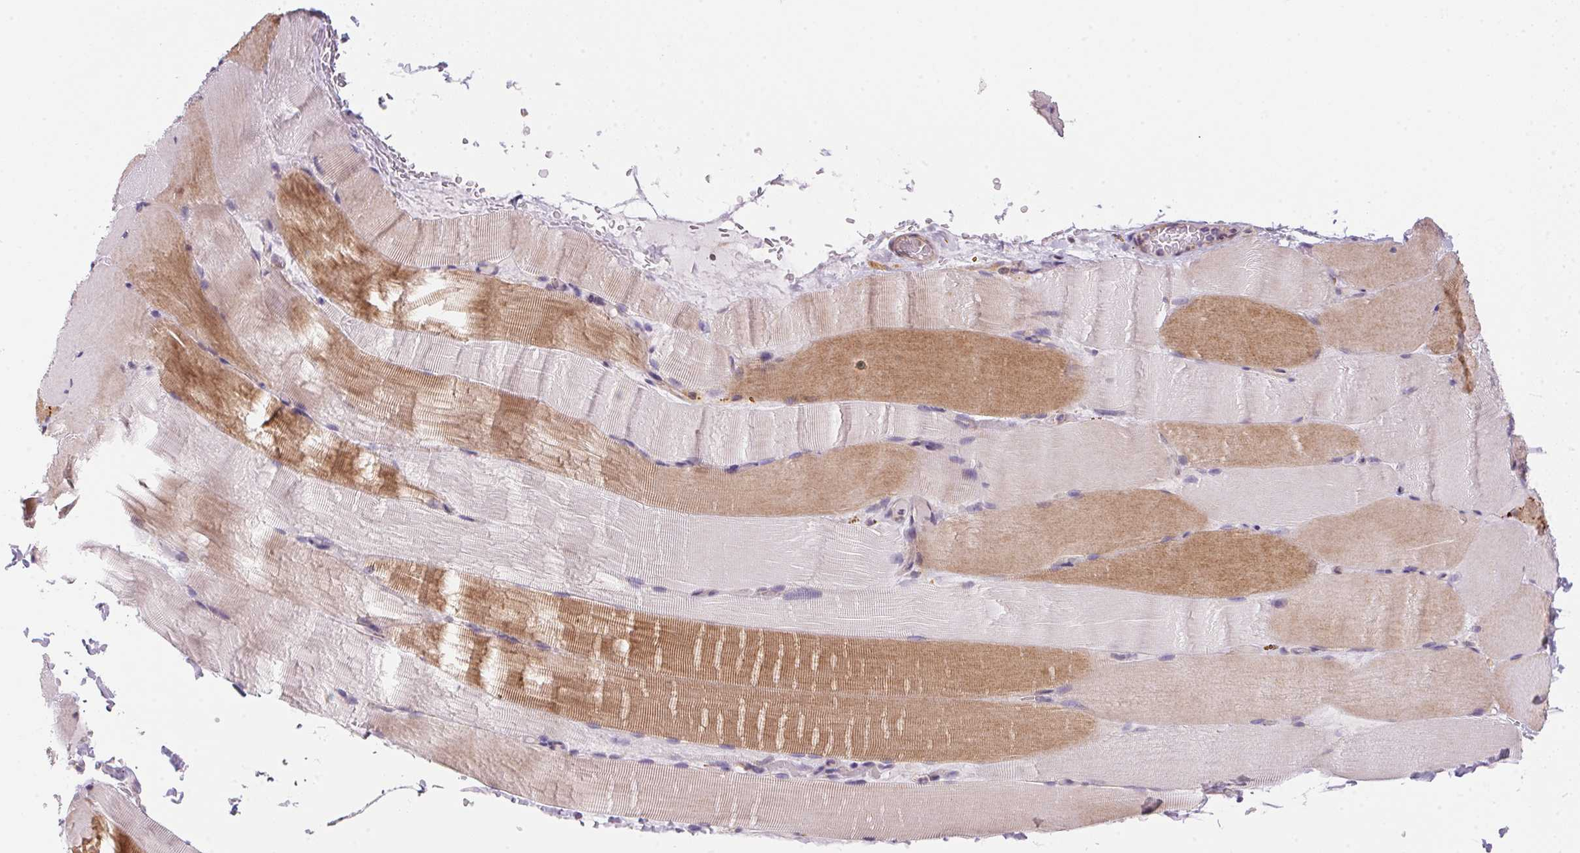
{"staining": {"intensity": "moderate", "quantity": "25%-75%", "location": "cytoplasmic/membranous"}, "tissue": "skeletal muscle", "cell_type": "Myocytes", "image_type": "normal", "snomed": [{"axis": "morphology", "description": "Normal tissue, NOS"}, {"axis": "topography", "description": "Skeletal muscle"}], "caption": "Immunohistochemistry (IHC) (DAB (3,3'-diaminobenzidine)) staining of benign skeletal muscle reveals moderate cytoplasmic/membranous protein expression in about 25%-75% of myocytes. (DAB IHC with brightfield microscopy, high magnification).", "gene": "UNC13B", "patient": {"sex": "female", "age": 37}}